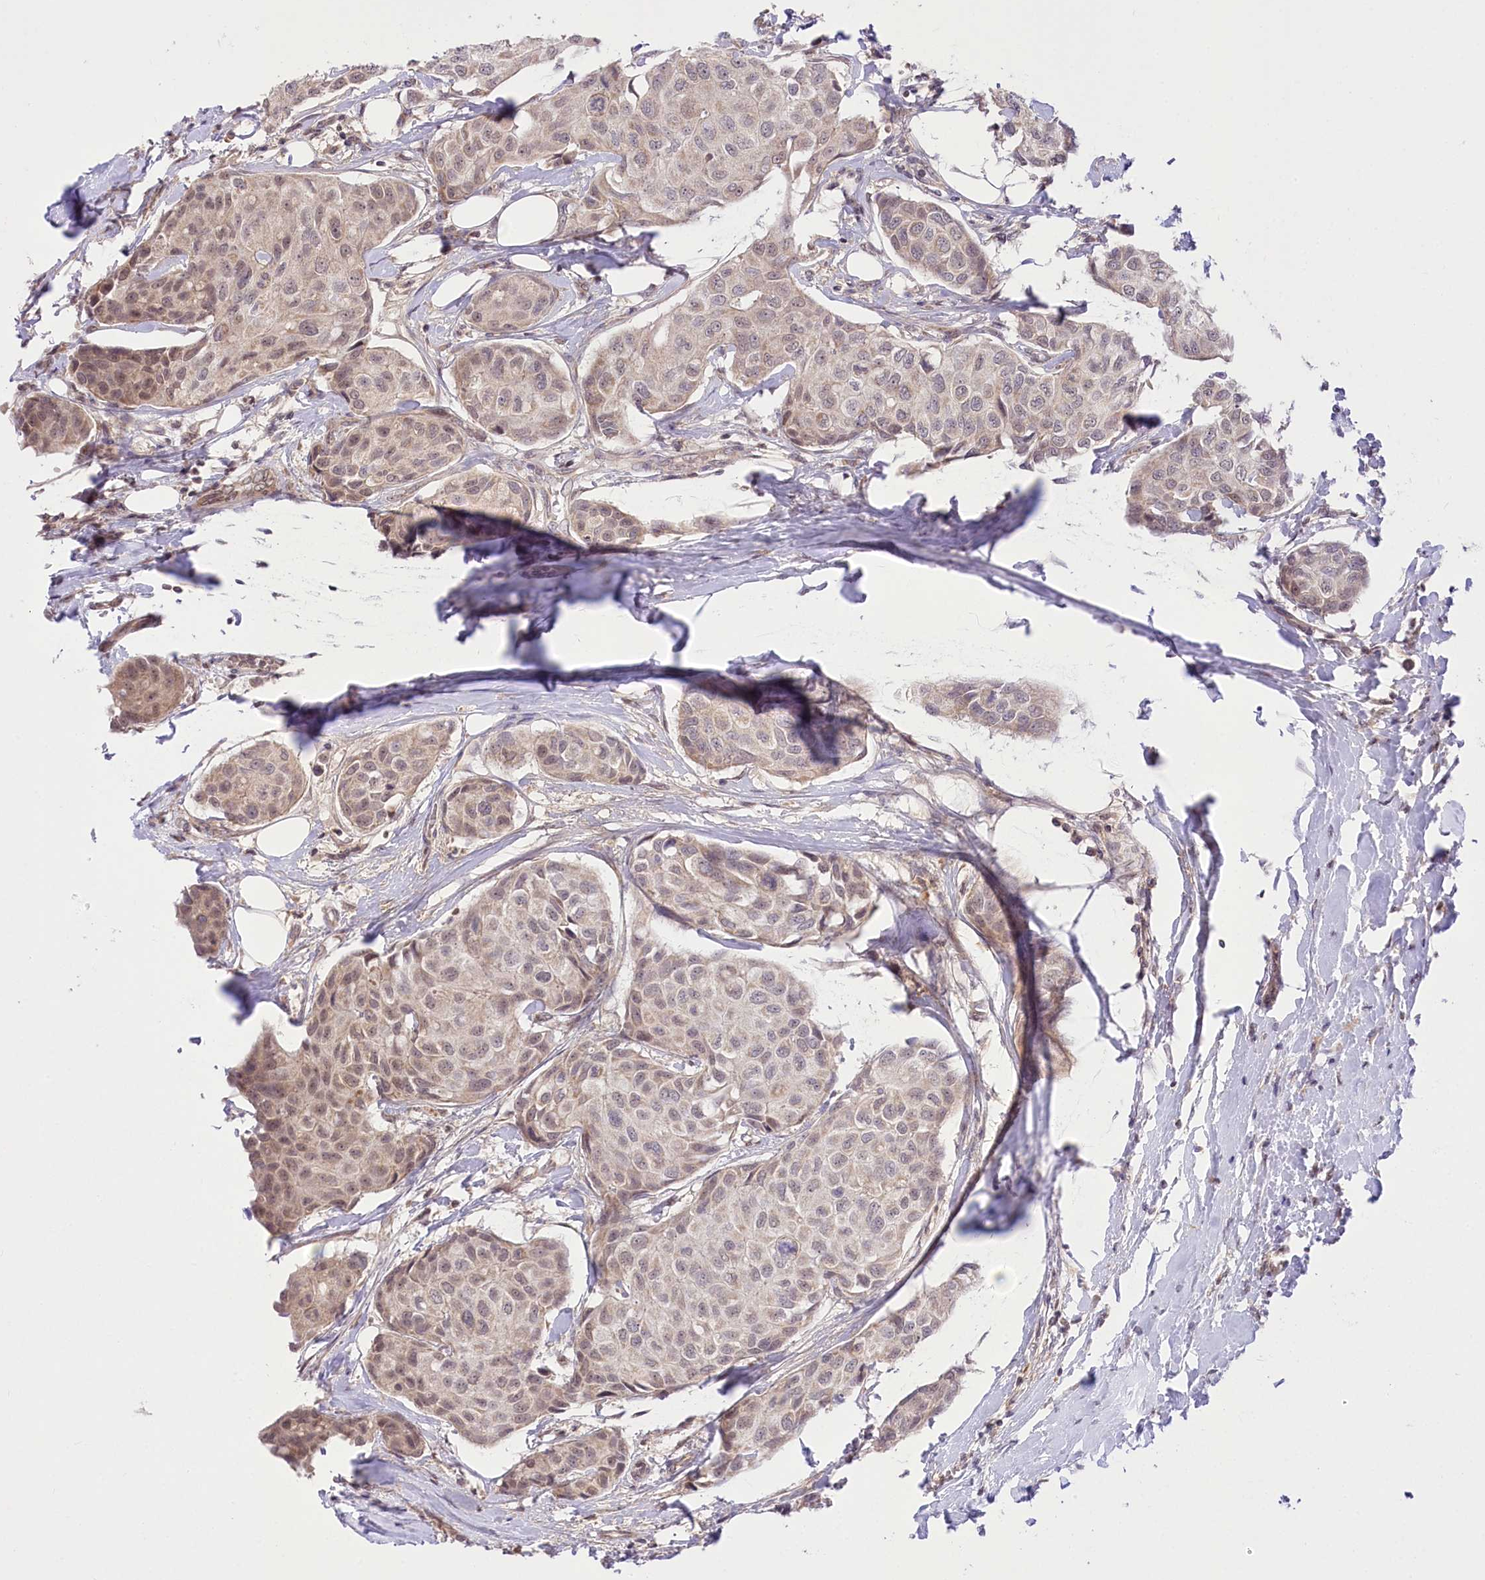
{"staining": {"intensity": "weak", "quantity": "<25%", "location": "nuclear"}, "tissue": "breast cancer", "cell_type": "Tumor cells", "image_type": "cancer", "snomed": [{"axis": "morphology", "description": "Duct carcinoma"}, {"axis": "topography", "description": "Breast"}], "caption": "IHC of human infiltrating ductal carcinoma (breast) demonstrates no positivity in tumor cells. (DAB (3,3'-diaminobenzidine) IHC visualized using brightfield microscopy, high magnification).", "gene": "ZMAT2", "patient": {"sex": "female", "age": 80}}